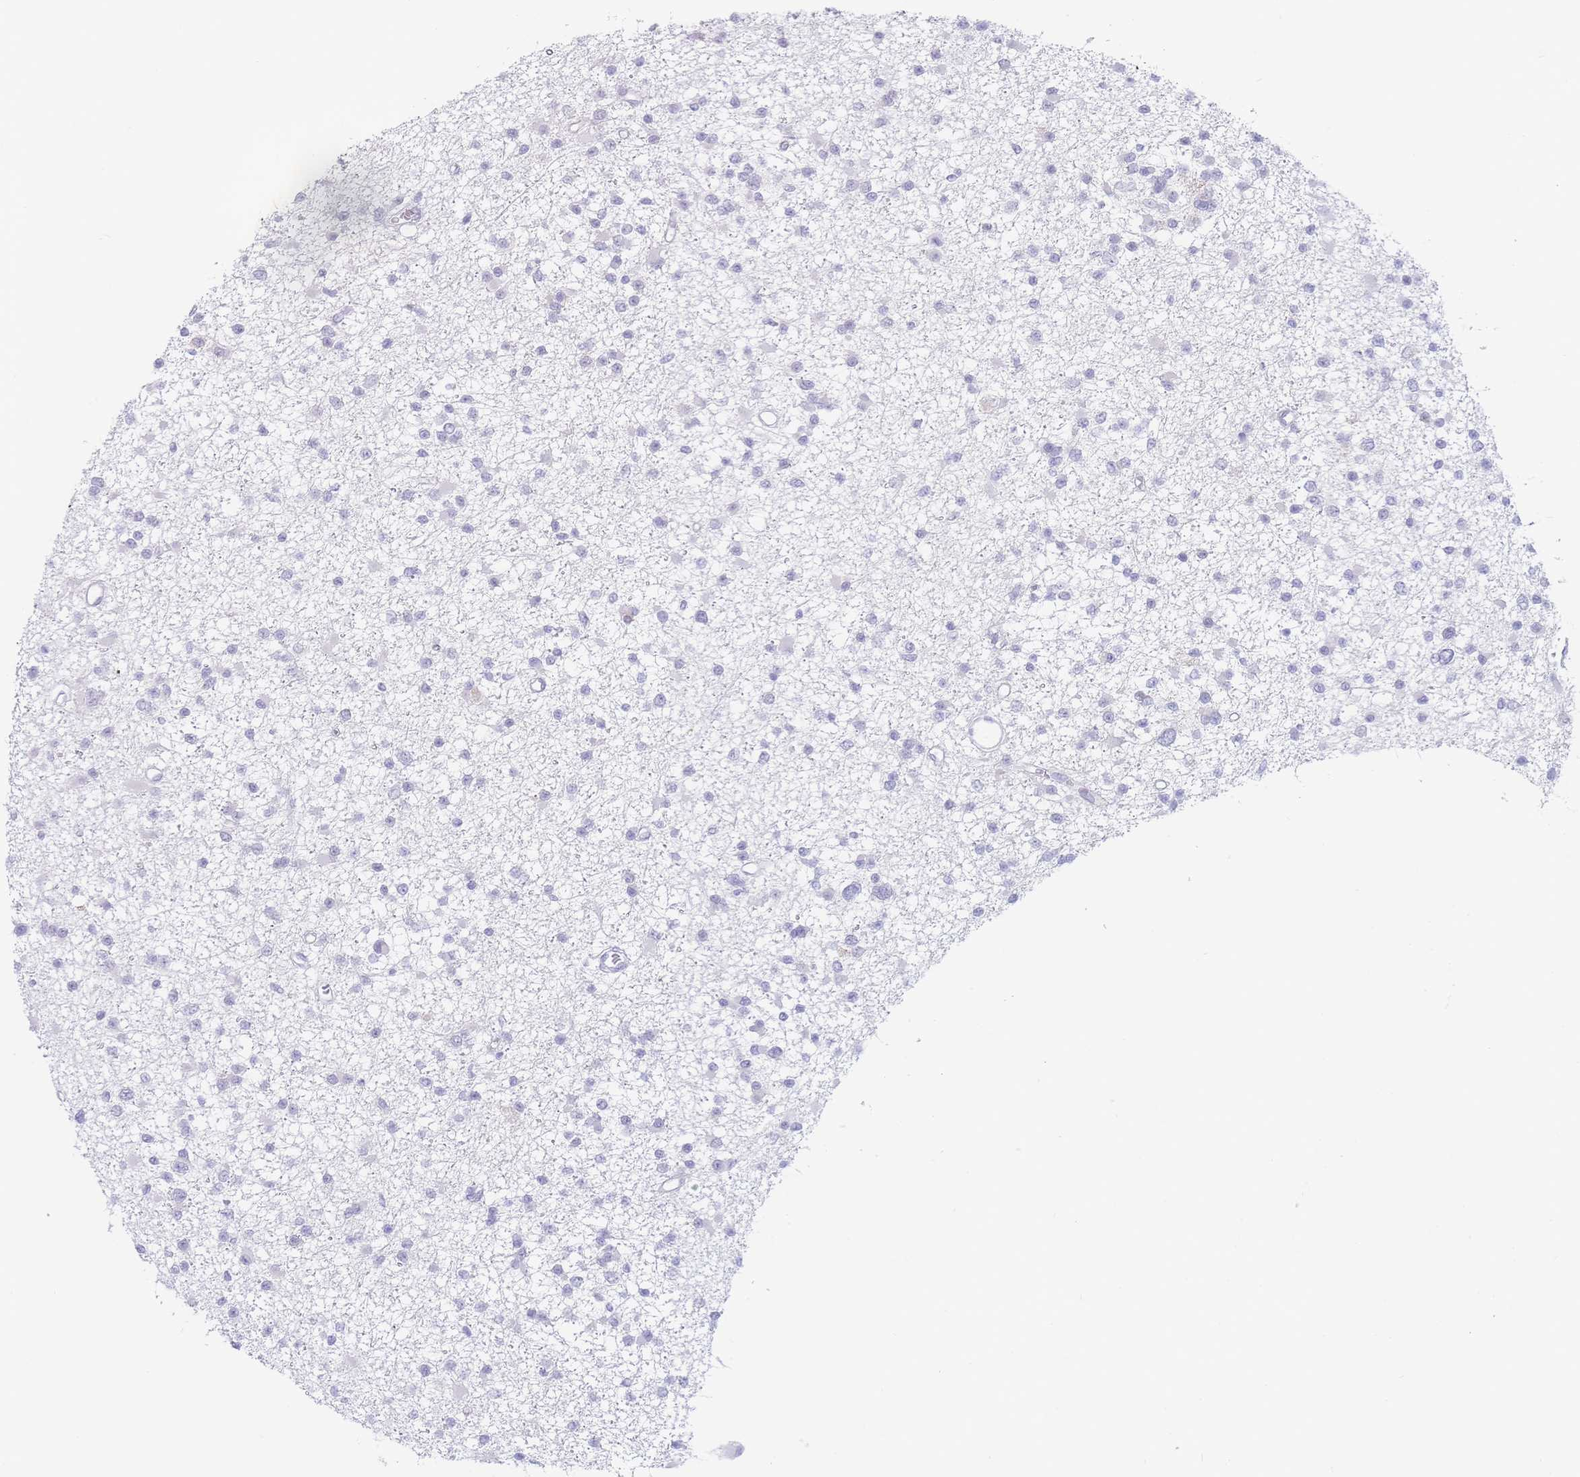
{"staining": {"intensity": "negative", "quantity": "none", "location": "none"}, "tissue": "glioma", "cell_type": "Tumor cells", "image_type": "cancer", "snomed": [{"axis": "morphology", "description": "Glioma, malignant, Low grade"}, {"axis": "topography", "description": "Brain"}], "caption": "Glioma stained for a protein using immunohistochemistry exhibits no staining tumor cells.", "gene": "PRSS22", "patient": {"sex": "female", "age": 22}}